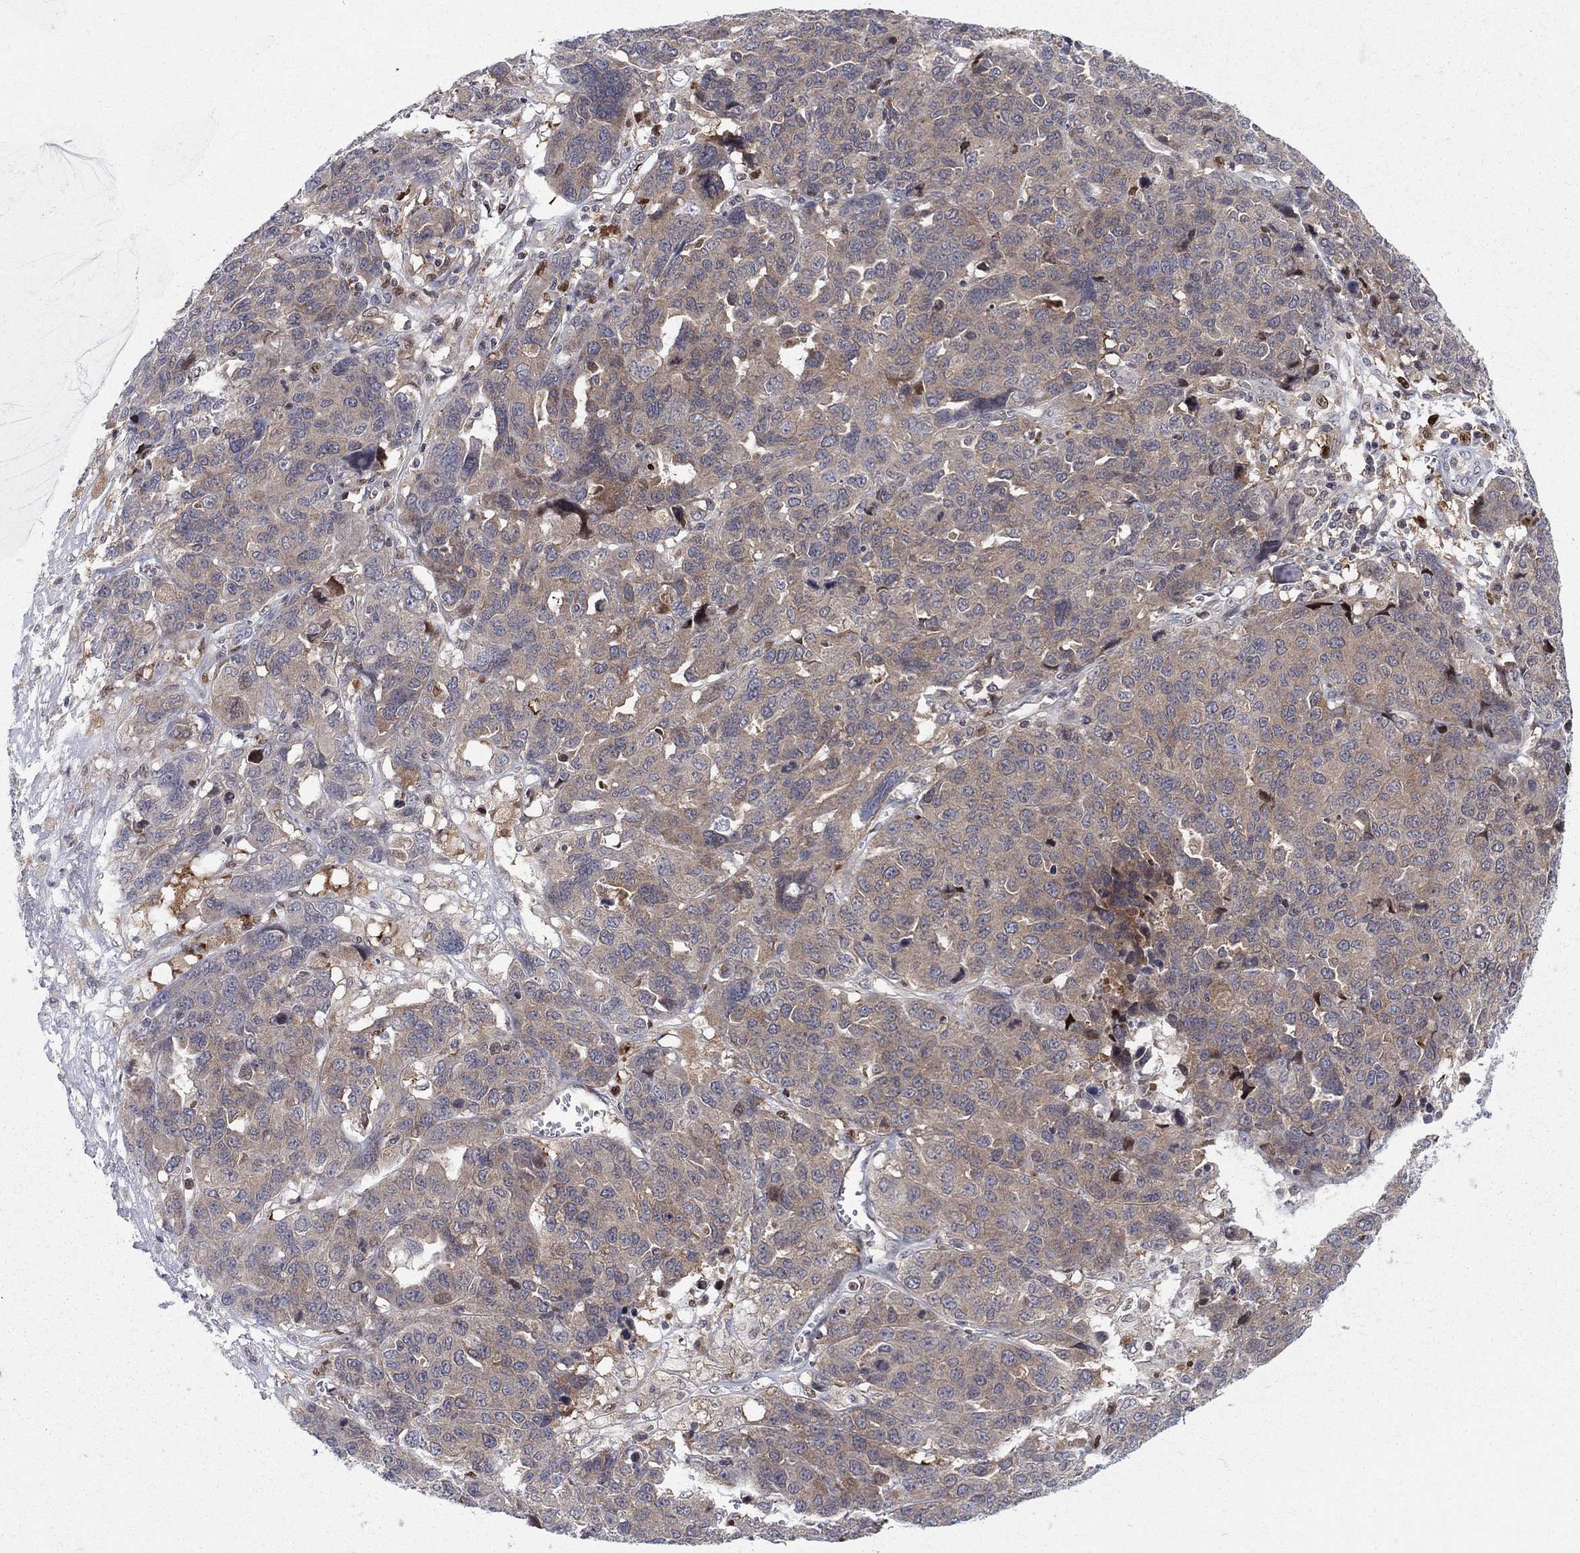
{"staining": {"intensity": "weak", "quantity": "25%-75%", "location": "cytoplasmic/membranous"}, "tissue": "ovarian cancer", "cell_type": "Tumor cells", "image_type": "cancer", "snomed": [{"axis": "morphology", "description": "Cystadenocarcinoma, serous, NOS"}, {"axis": "topography", "description": "Ovary"}], "caption": "The micrograph exhibits staining of ovarian serous cystadenocarcinoma, revealing weak cytoplasmic/membranous protein positivity (brown color) within tumor cells.", "gene": "ZNHIT3", "patient": {"sex": "female", "age": 87}}